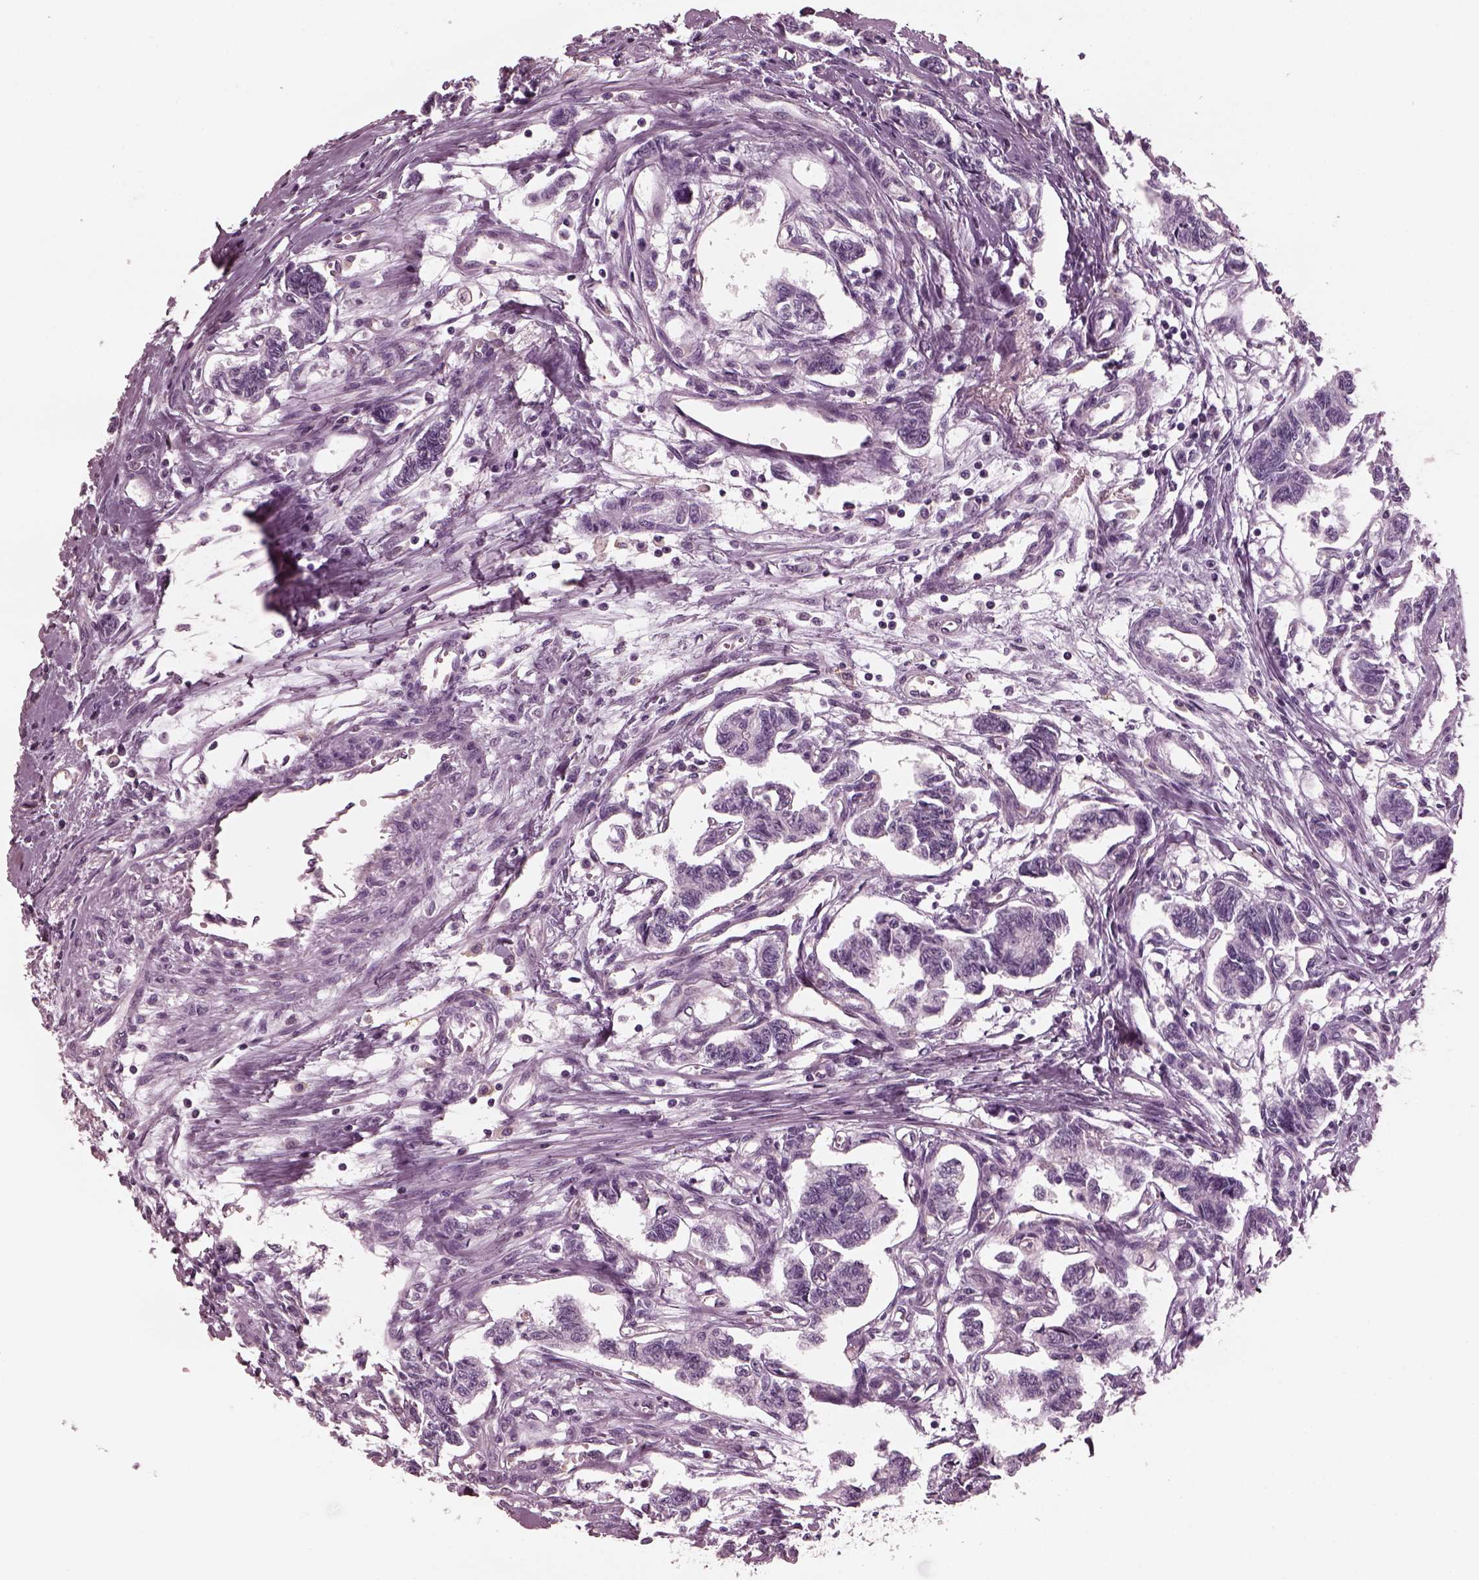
{"staining": {"intensity": "negative", "quantity": "none", "location": "none"}, "tissue": "carcinoid", "cell_type": "Tumor cells", "image_type": "cancer", "snomed": [{"axis": "morphology", "description": "Carcinoid, malignant, NOS"}, {"axis": "topography", "description": "Kidney"}], "caption": "Carcinoid (malignant) was stained to show a protein in brown. There is no significant expression in tumor cells. Brightfield microscopy of IHC stained with DAB (brown) and hematoxylin (blue), captured at high magnification.", "gene": "CGA", "patient": {"sex": "female", "age": 41}}